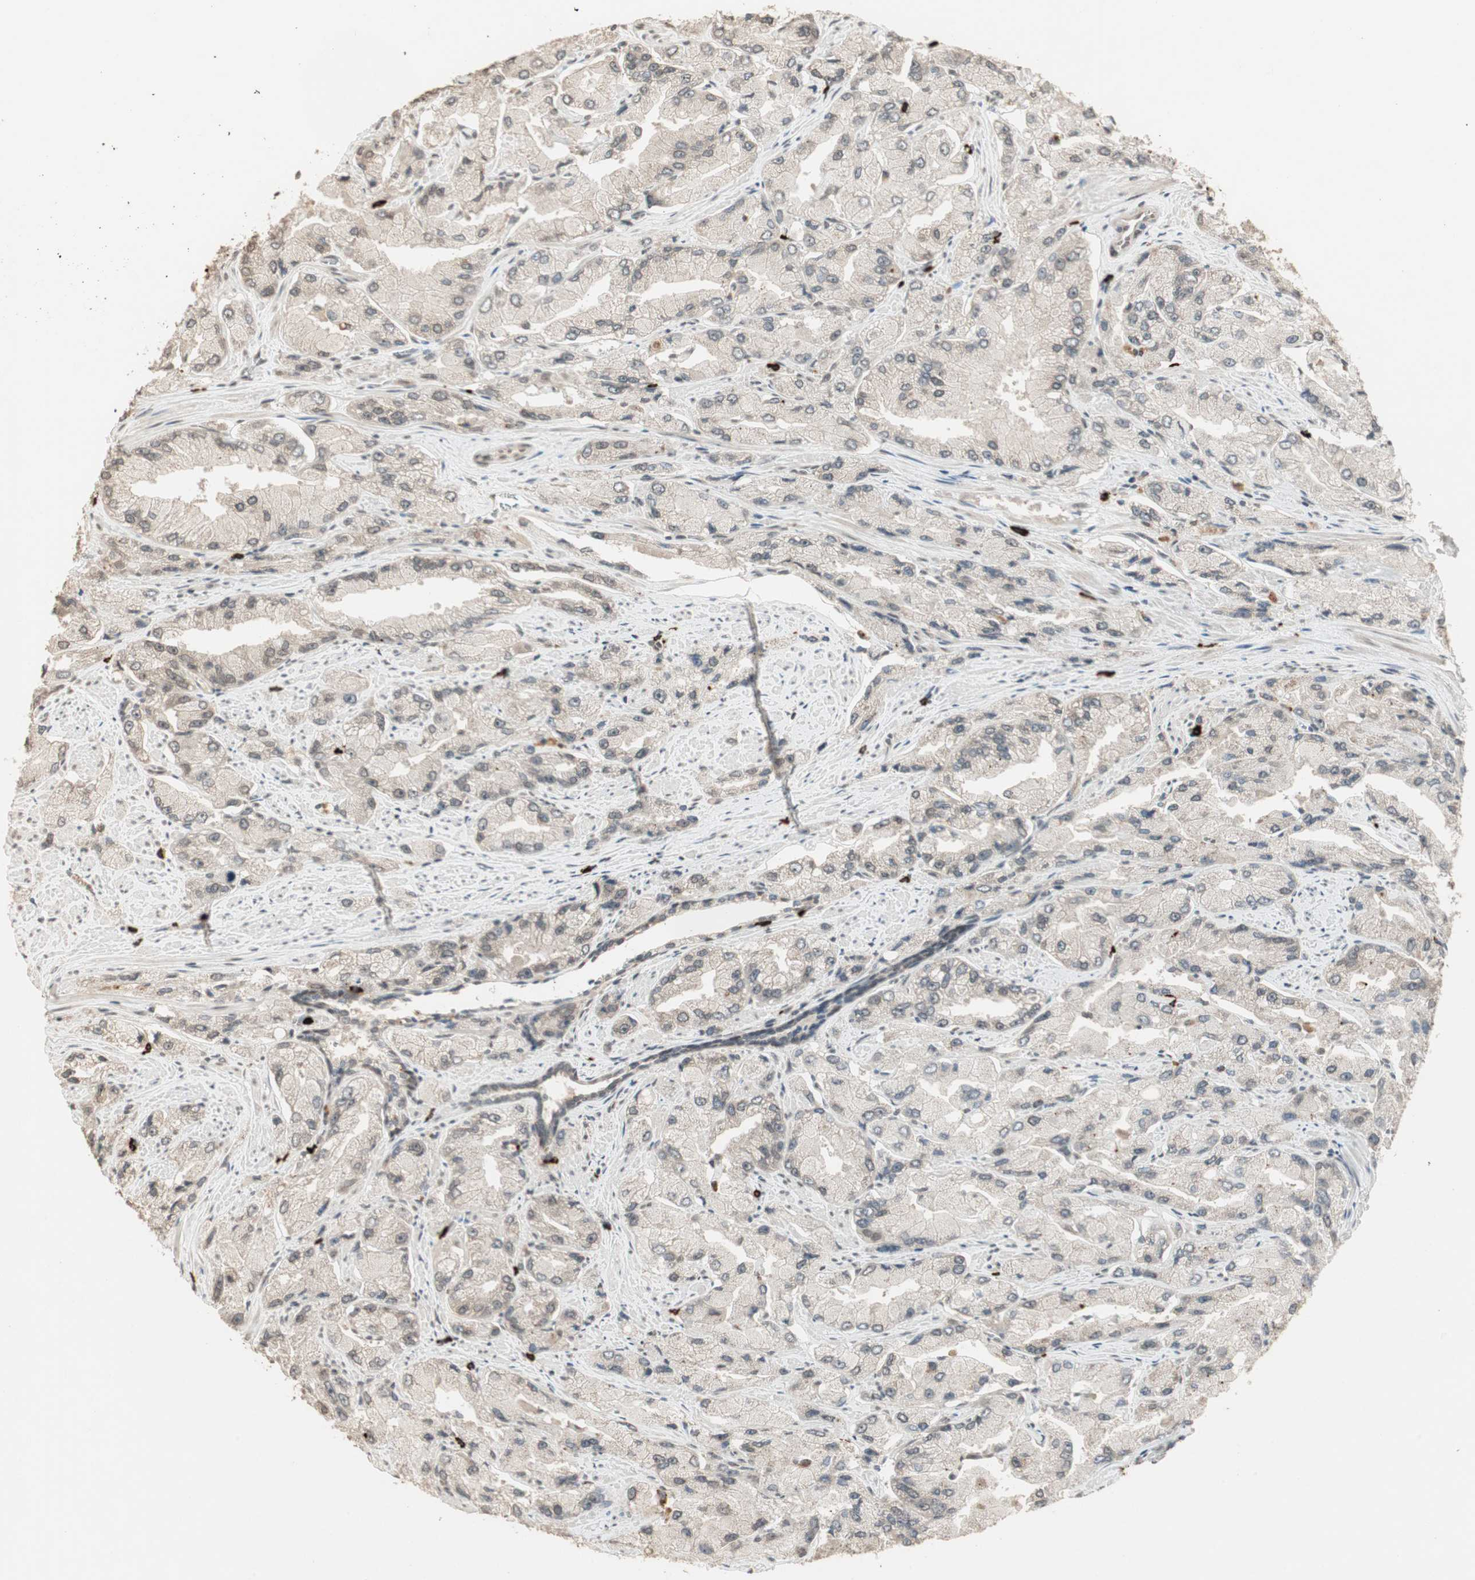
{"staining": {"intensity": "weak", "quantity": "25%-75%", "location": "cytoplasmic/membranous"}, "tissue": "prostate cancer", "cell_type": "Tumor cells", "image_type": "cancer", "snomed": [{"axis": "morphology", "description": "Adenocarcinoma, High grade"}, {"axis": "topography", "description": "Prostate"}], "caption": "IHC photomicrograph of prostate adenocarcinoma (high-grade) stained for a protein (brown), which shows low levels of weak cytoplasmic/membranous positivity in approximately 25%-75% of tumor cells.", "gene": "ETV4", "patient": {"sex": "male", "age": 58}}